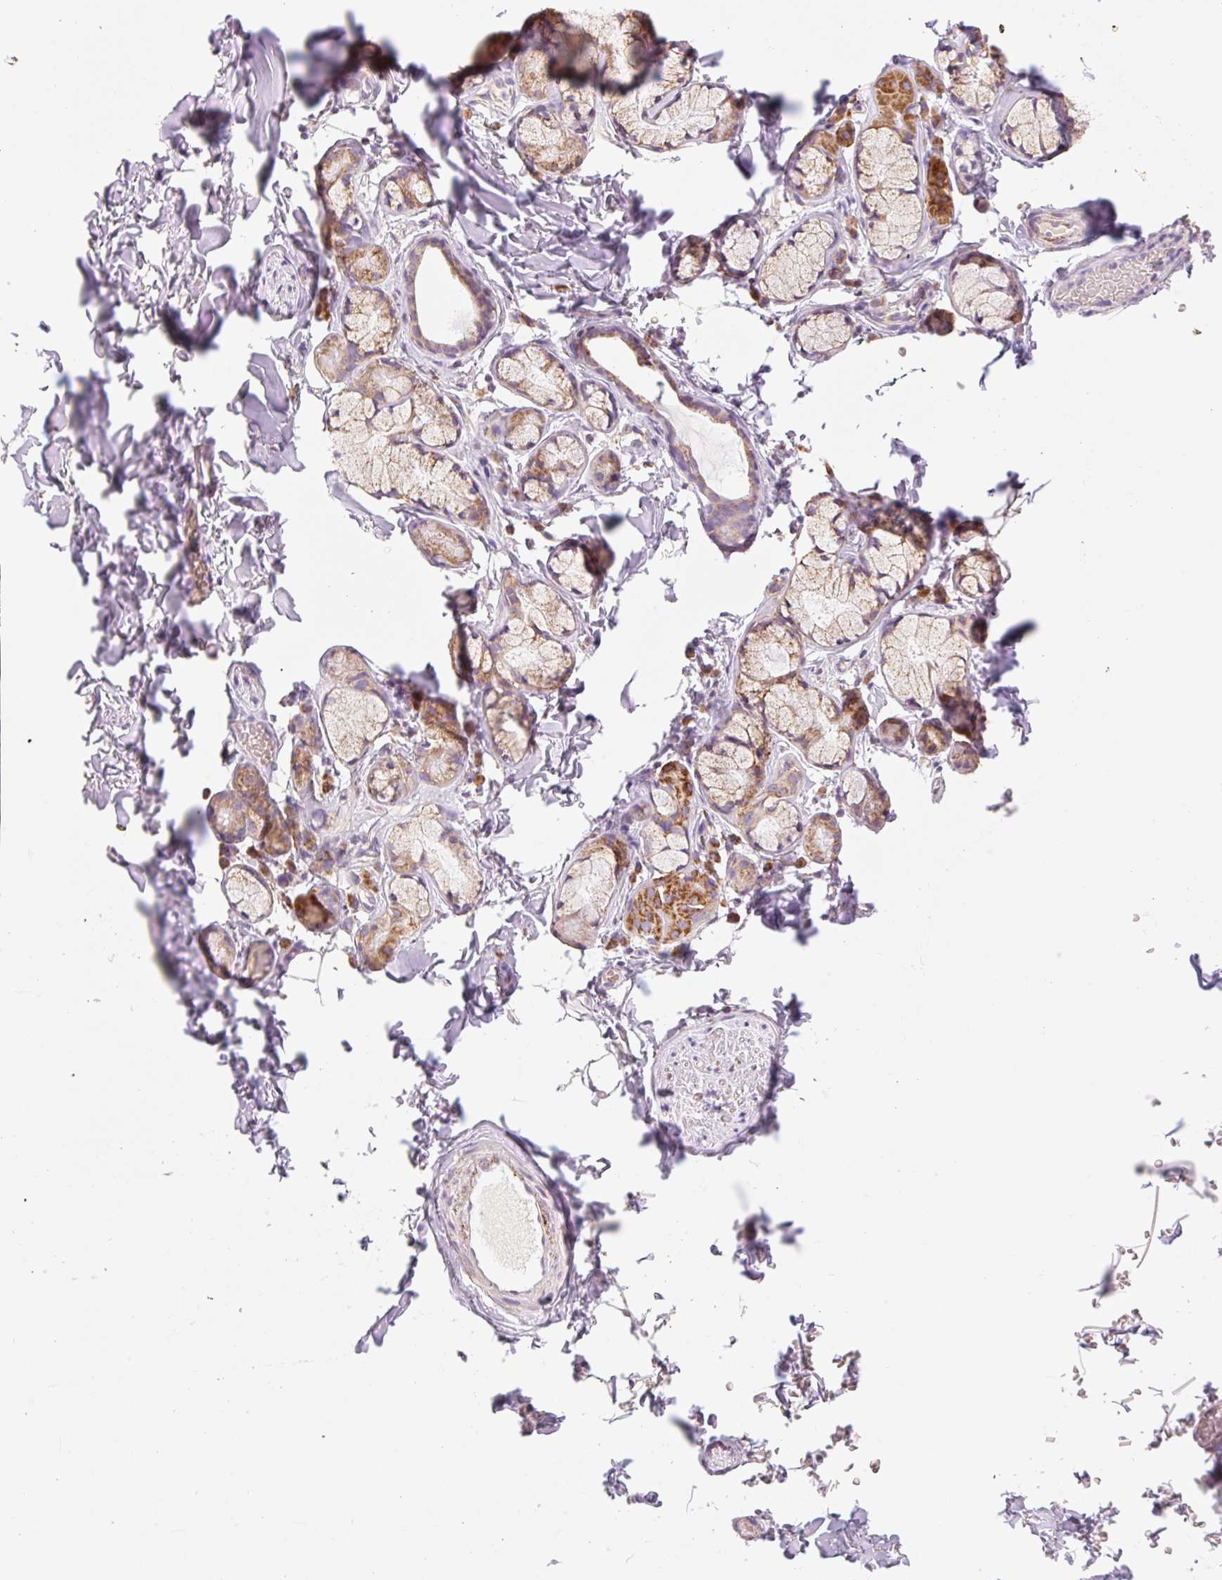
{"staining": {"intensity": "negative", "quantity": "none", "location": "none"}, "tissue": "adipose tissue", "cell_type": "Adipocytes", "image_type": "normal", "snomed": [{"axis": "morphology", "description": "Normal tissue, NOS"}, {"axis": "topography", "description": "Cartilage tissue"}, {"axis": "topography", "description": "Bronchus"}, {"axis": "topography", "description": "Peripheral nerve tissue"}], "caption": "Immunohistochemistry (IHC) histopathology image of benign human adipose tissue stained for a protein (brown), which reveals no positivity in adipocytes.", "gene": "GOSR2", "patient": {"sex": "male", "age": 67}}